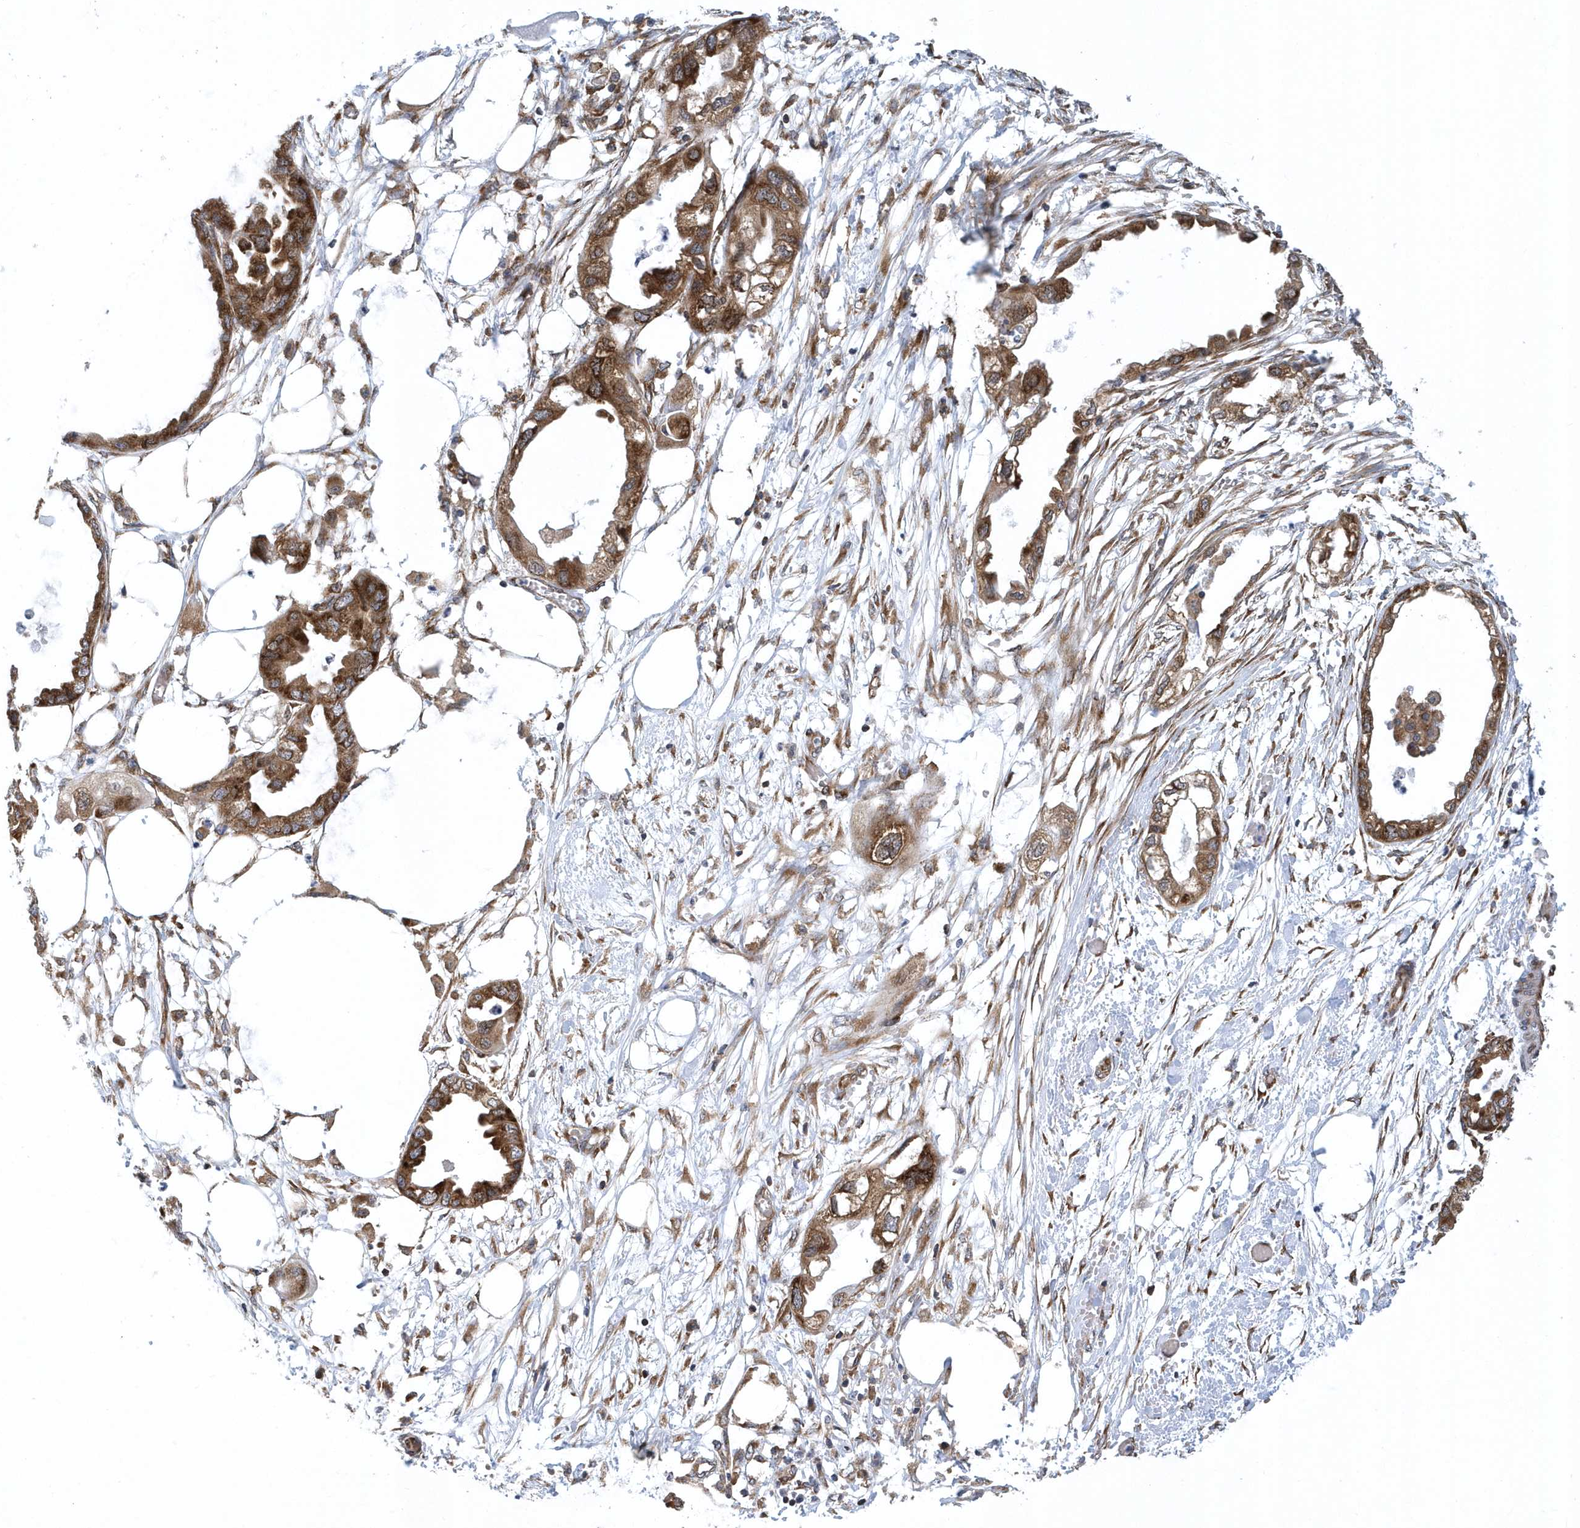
{"staining": {"intensity": "moderate", "quantity": ">75%", "location": "cytoplasmic/membranous"}, "tissue": "endometrial cancer", "cell_type": "Tumor cells", "image_type": "cancer", "snomed": [{"axis": "morphology", "description": "Adenocarcinoma, NOS"}, {"axis": "morphology", "description": "Adenocarcinoma, metastatic, NOS"}, {"axis": "topography", "description": "Adipose tissue"}, {"axis": "topography", "description": "Endometrium"}], "caption": "Moderate cytoplasmic/membranous protein staining is identified in approximately >75% of tumor cells in endometrial cancer. (DAB (3,3'-diaminobenzidine) IHC with brightfield microscopy, high magnification).", "gene": "PHF1", "patient": {"sex": "female", "age": 67}}